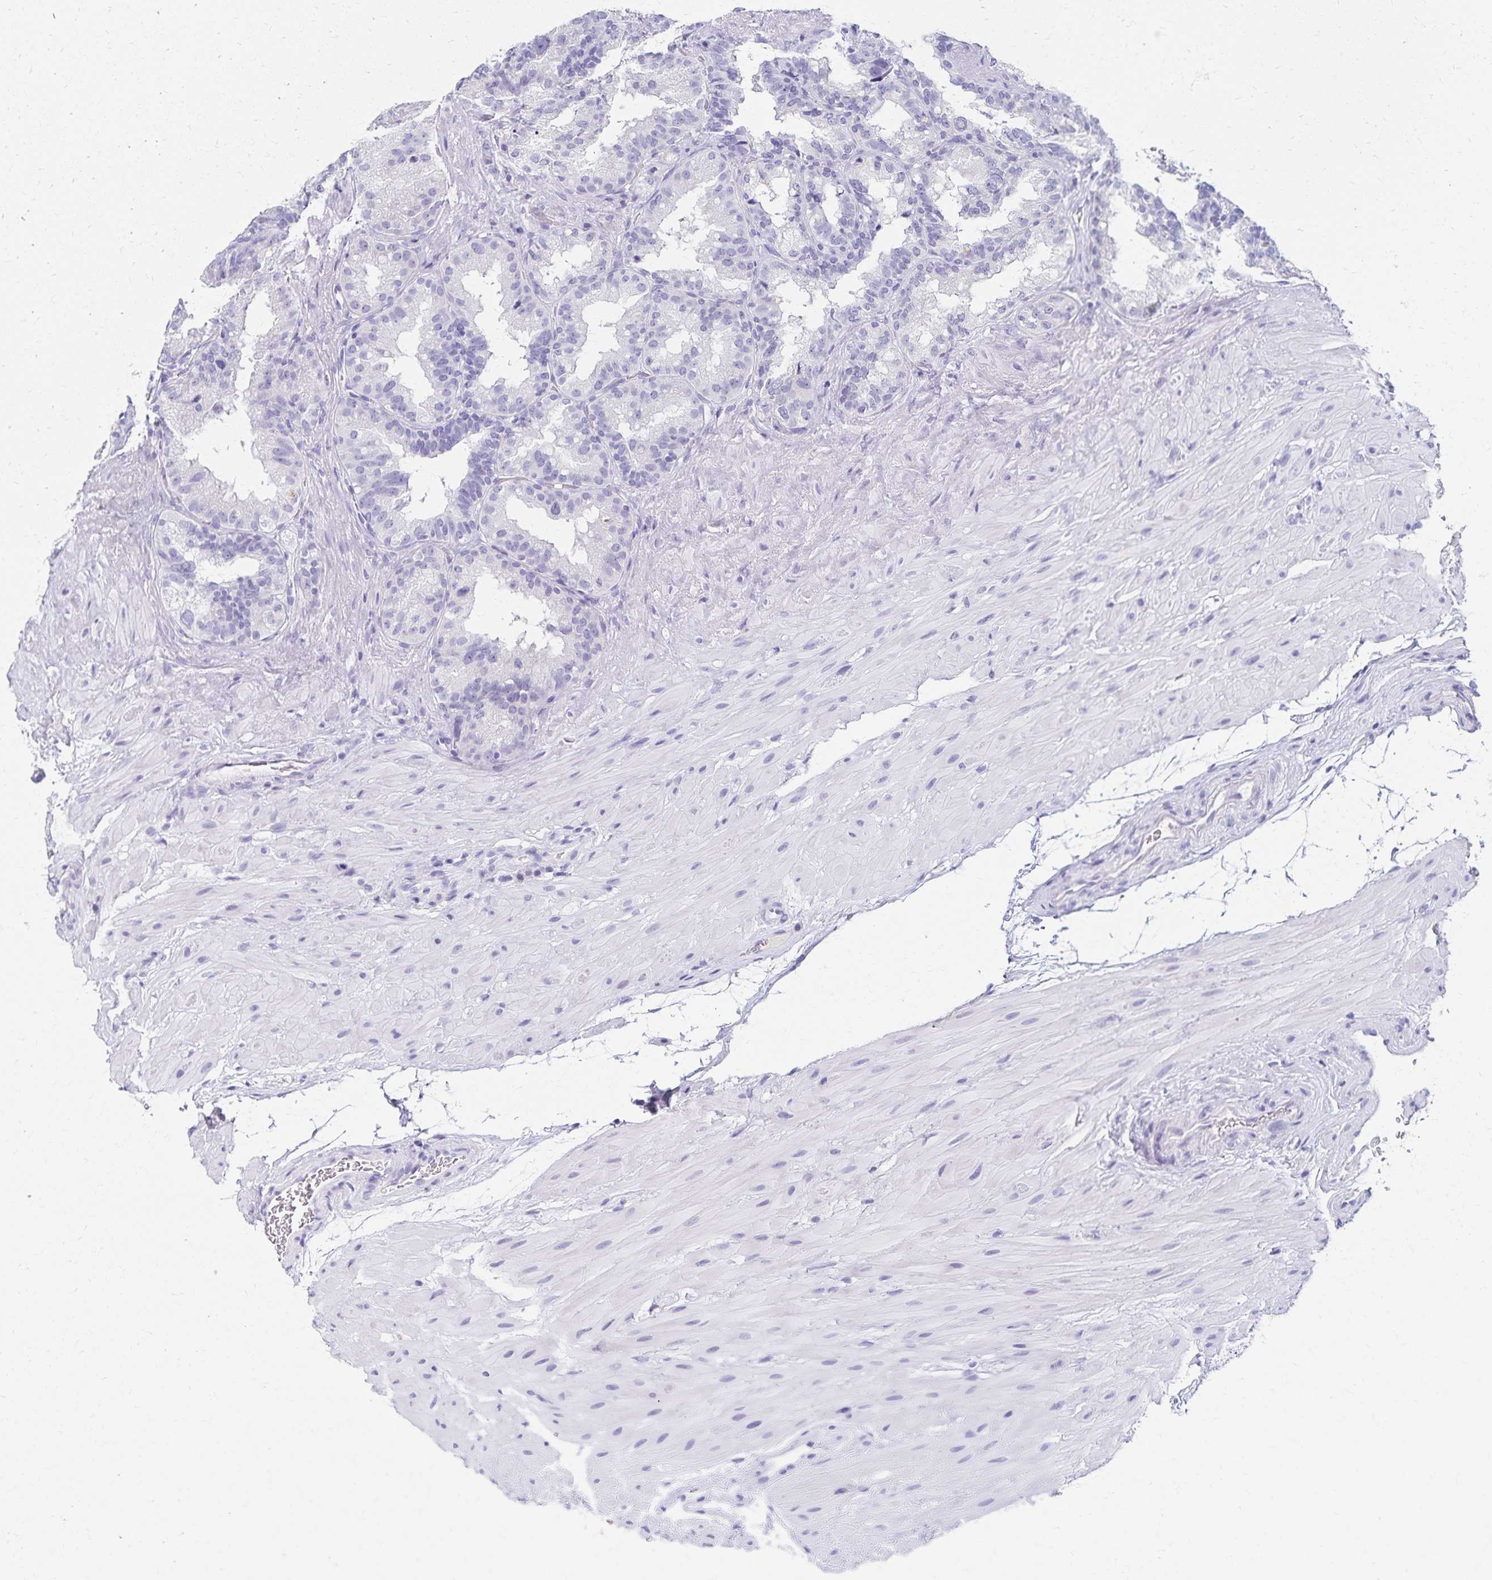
{"staining": {"intensity": "negative", "quantity": "none", "location": "none"}, "tissue": "seminal vesicle", "cell_type": "Glandular cells", "image_type": "normal", "snomed": [{"axis": "morphology", "description": "Normal tissue, NOS"}, {"axis": "topography", "description": "Seminal veicle"}], "caption": "An immunohistochemistry (IHC) photomicrograph of normal seminal vesicle is shown. There is no staining in glandular cells of seminal vesicle. (DAB (3,3'-diaminobenzidine) IHC with hematoxylin counter stain).", "gene": "C2orf50", "patient": {"sex": "male", "age": 60}}